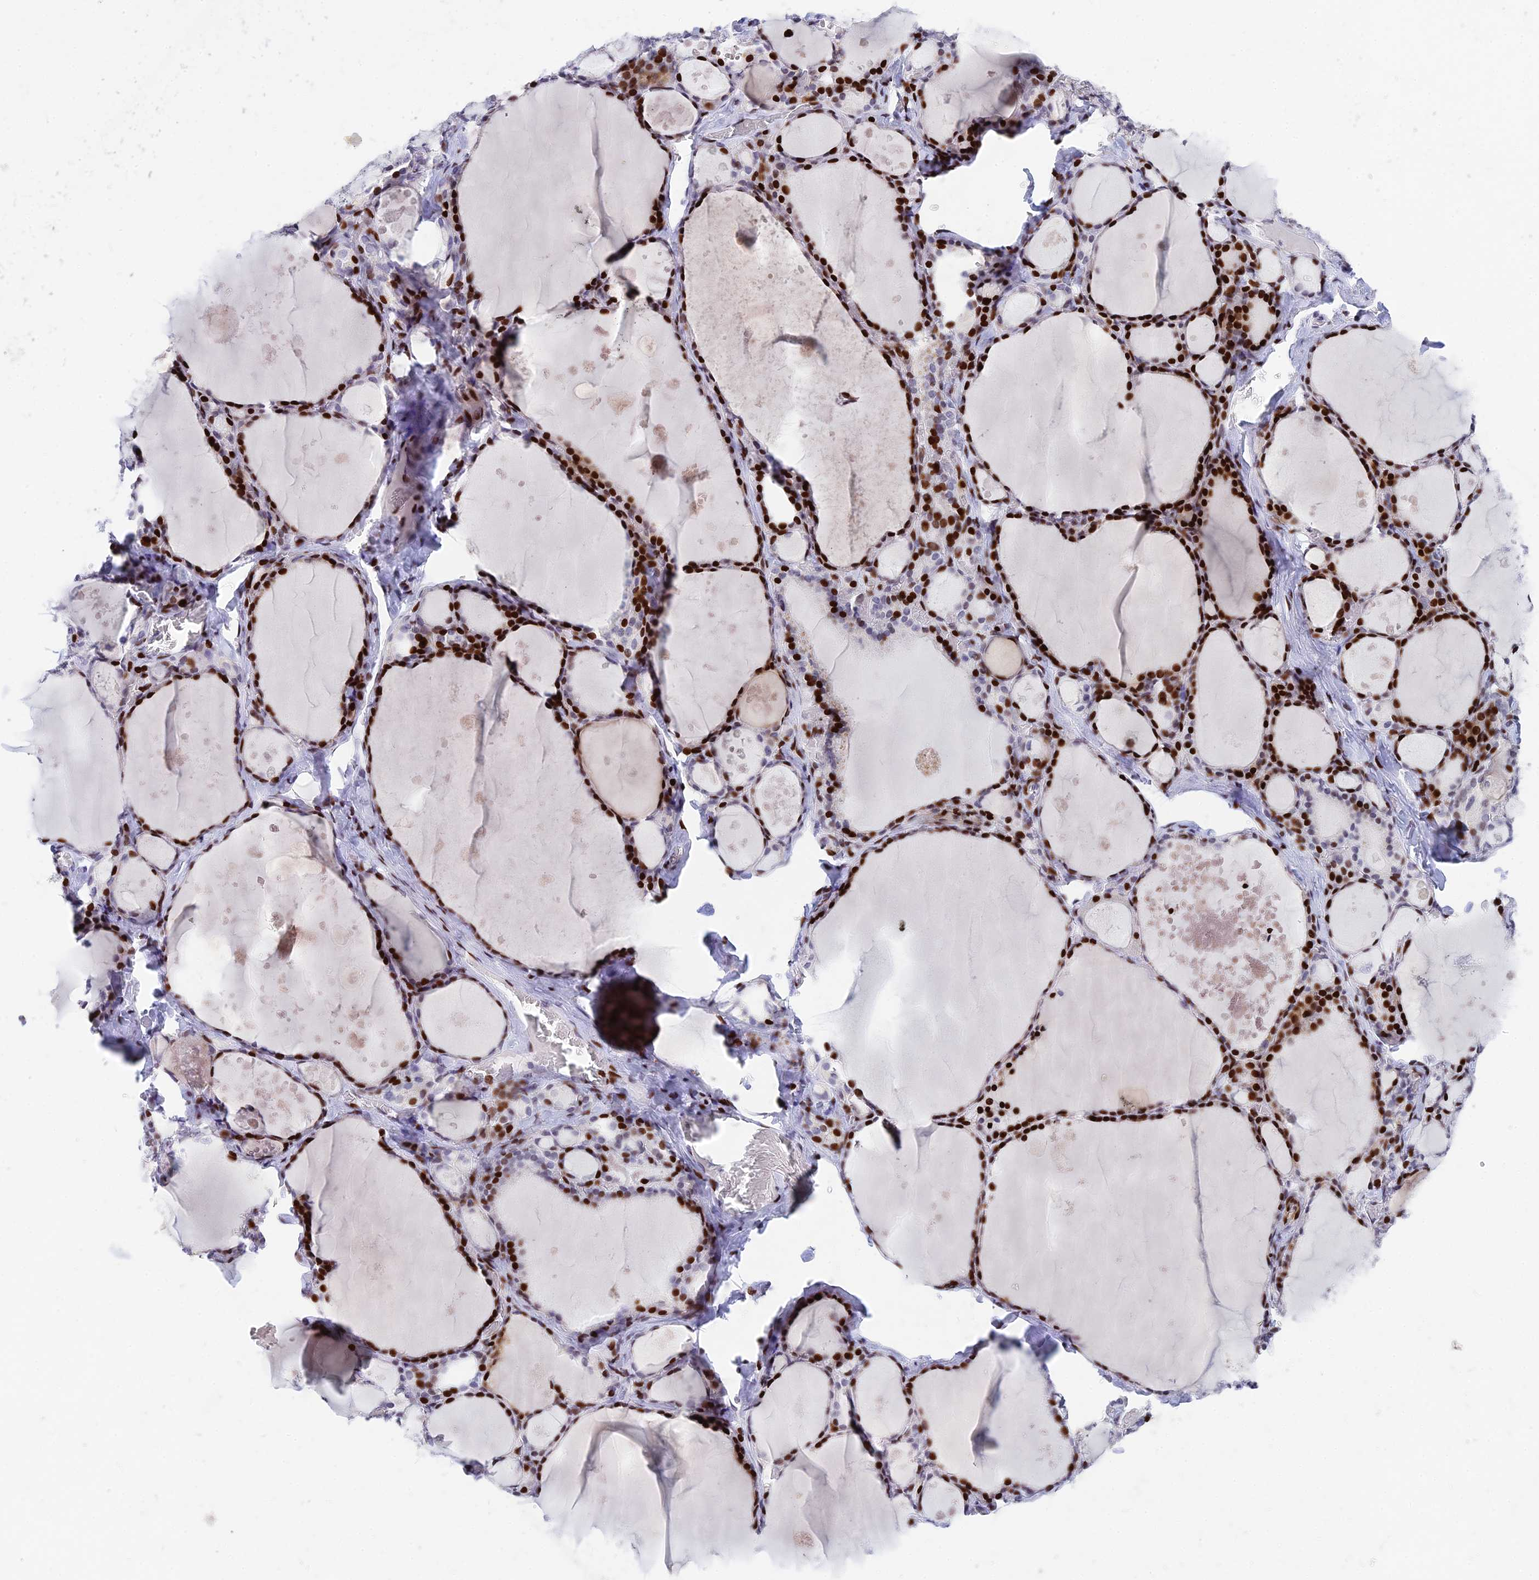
{"staining": {"intensity": "strong", "quantity": ">75%", "location": "nuclear"}, "tissue": "thyroid gland", "cell_type": "Glandular cells", "image_type": "normal", "snomed": [{"axis": "morphology", "description": "Normal tissue, NOS"}, {"axis": "topography", "description": "Thyroid gland"}], "caption": "High-magnification brightfield microscopy of benign thyroid gland stained with DAB (brown) and counterstained with hematoxylin (blue). glandular cells exhibit strong nuclear expression is seen in approximately>75% of cells. (DAB IHC with brightfield microscopy, high magnification).", "gene": "PRPS1", "patient": {"sex": "male", "age": 56}}